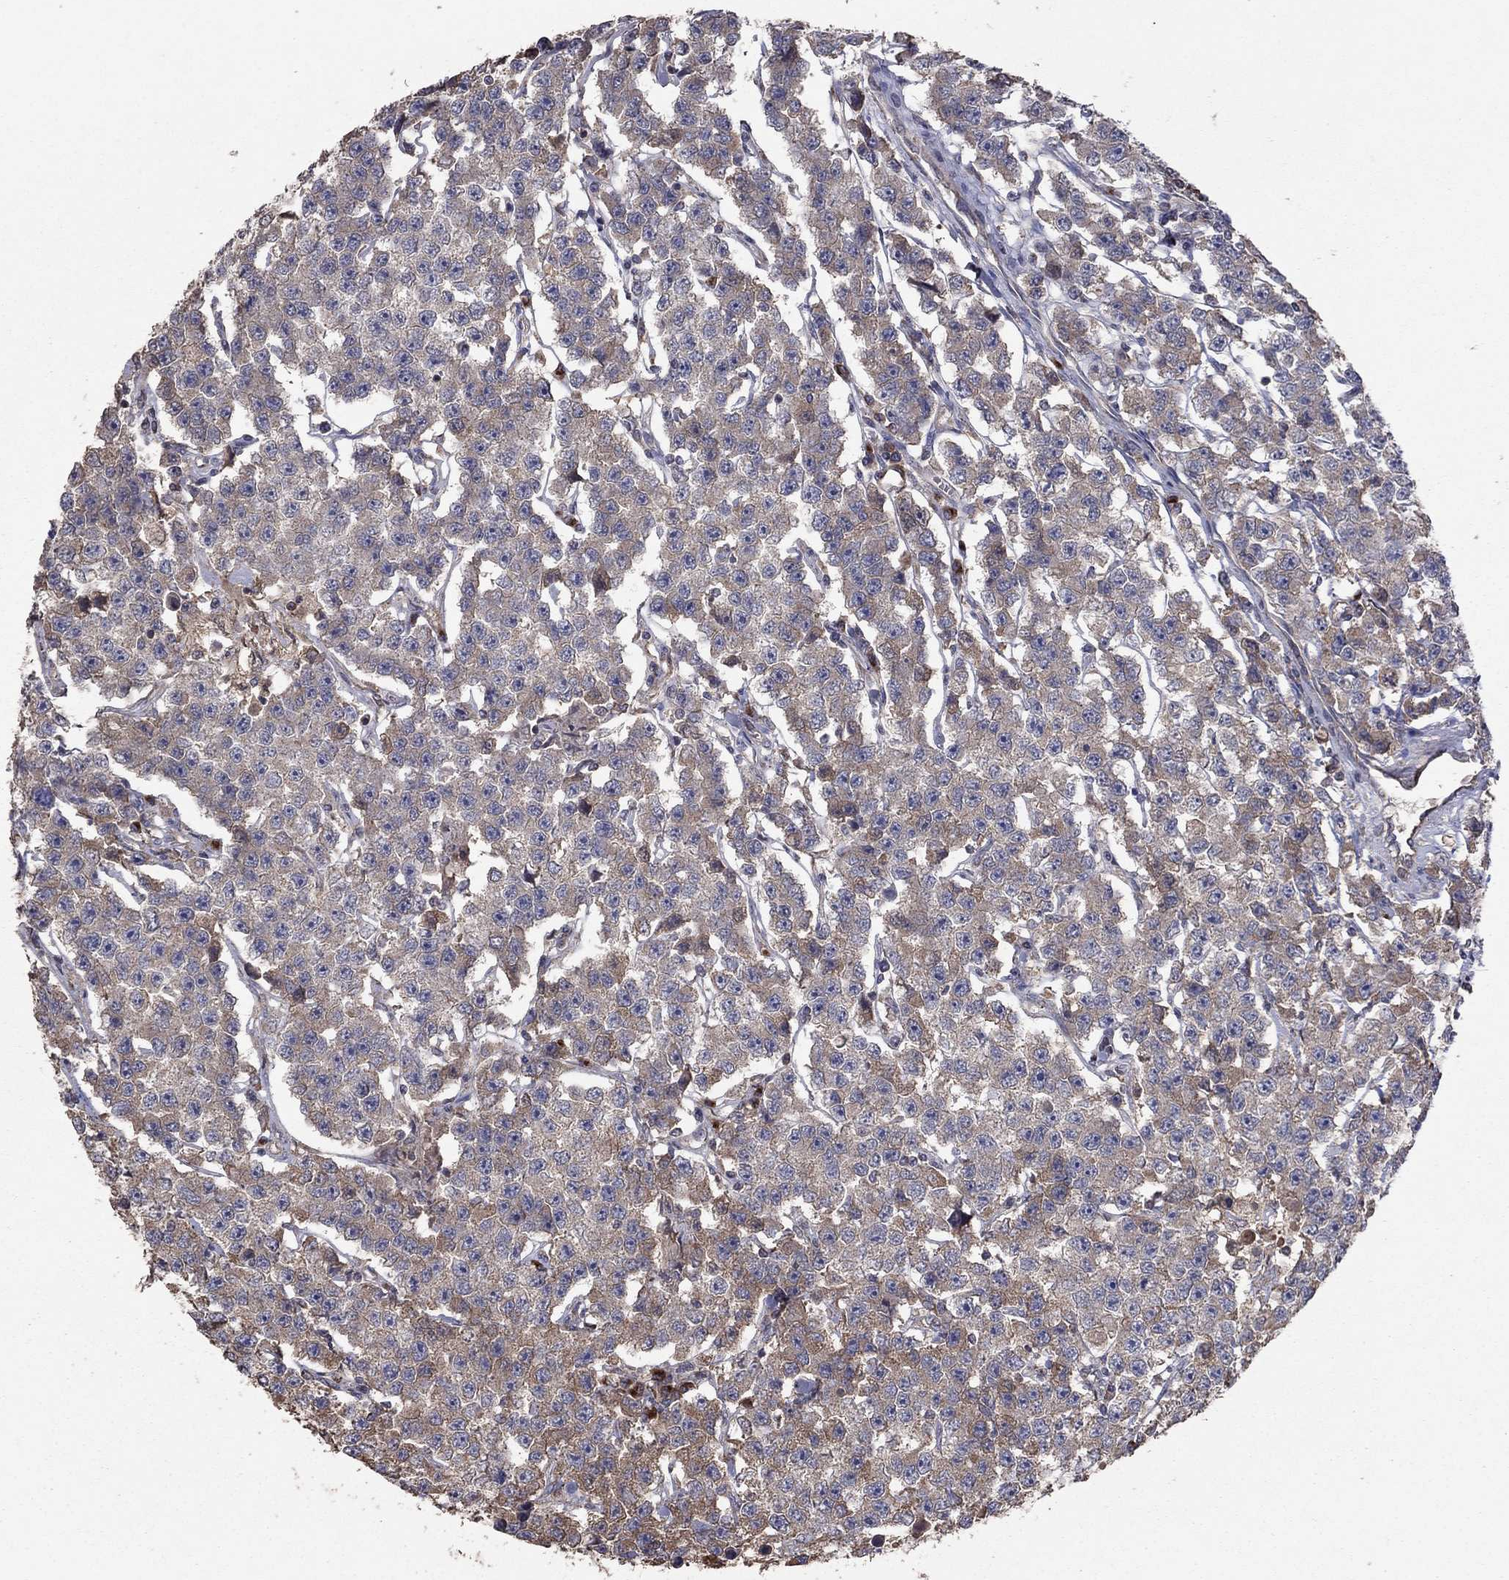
{"staining": {"intensity": "weak", "quantity": "25%-75%", "location": "cytoplasmic/membranous"}, "tissue": "testis cancer", "cell_type": "Tumor cells", "image_type": "cancer", "snomed": [{"axis": "morphology", "description": "Seminoma, NOS"}, {"axis": "topography", "description": "Testis"}], "caption": "Immunohistochemistry of human testis seminoma demonstrates low levels of weak cytoplasmic/membranous staining in approximately 25%-75% of tumor cells.", "gene": "FLT4", "patient": {"sex": "male", "age": 59}}